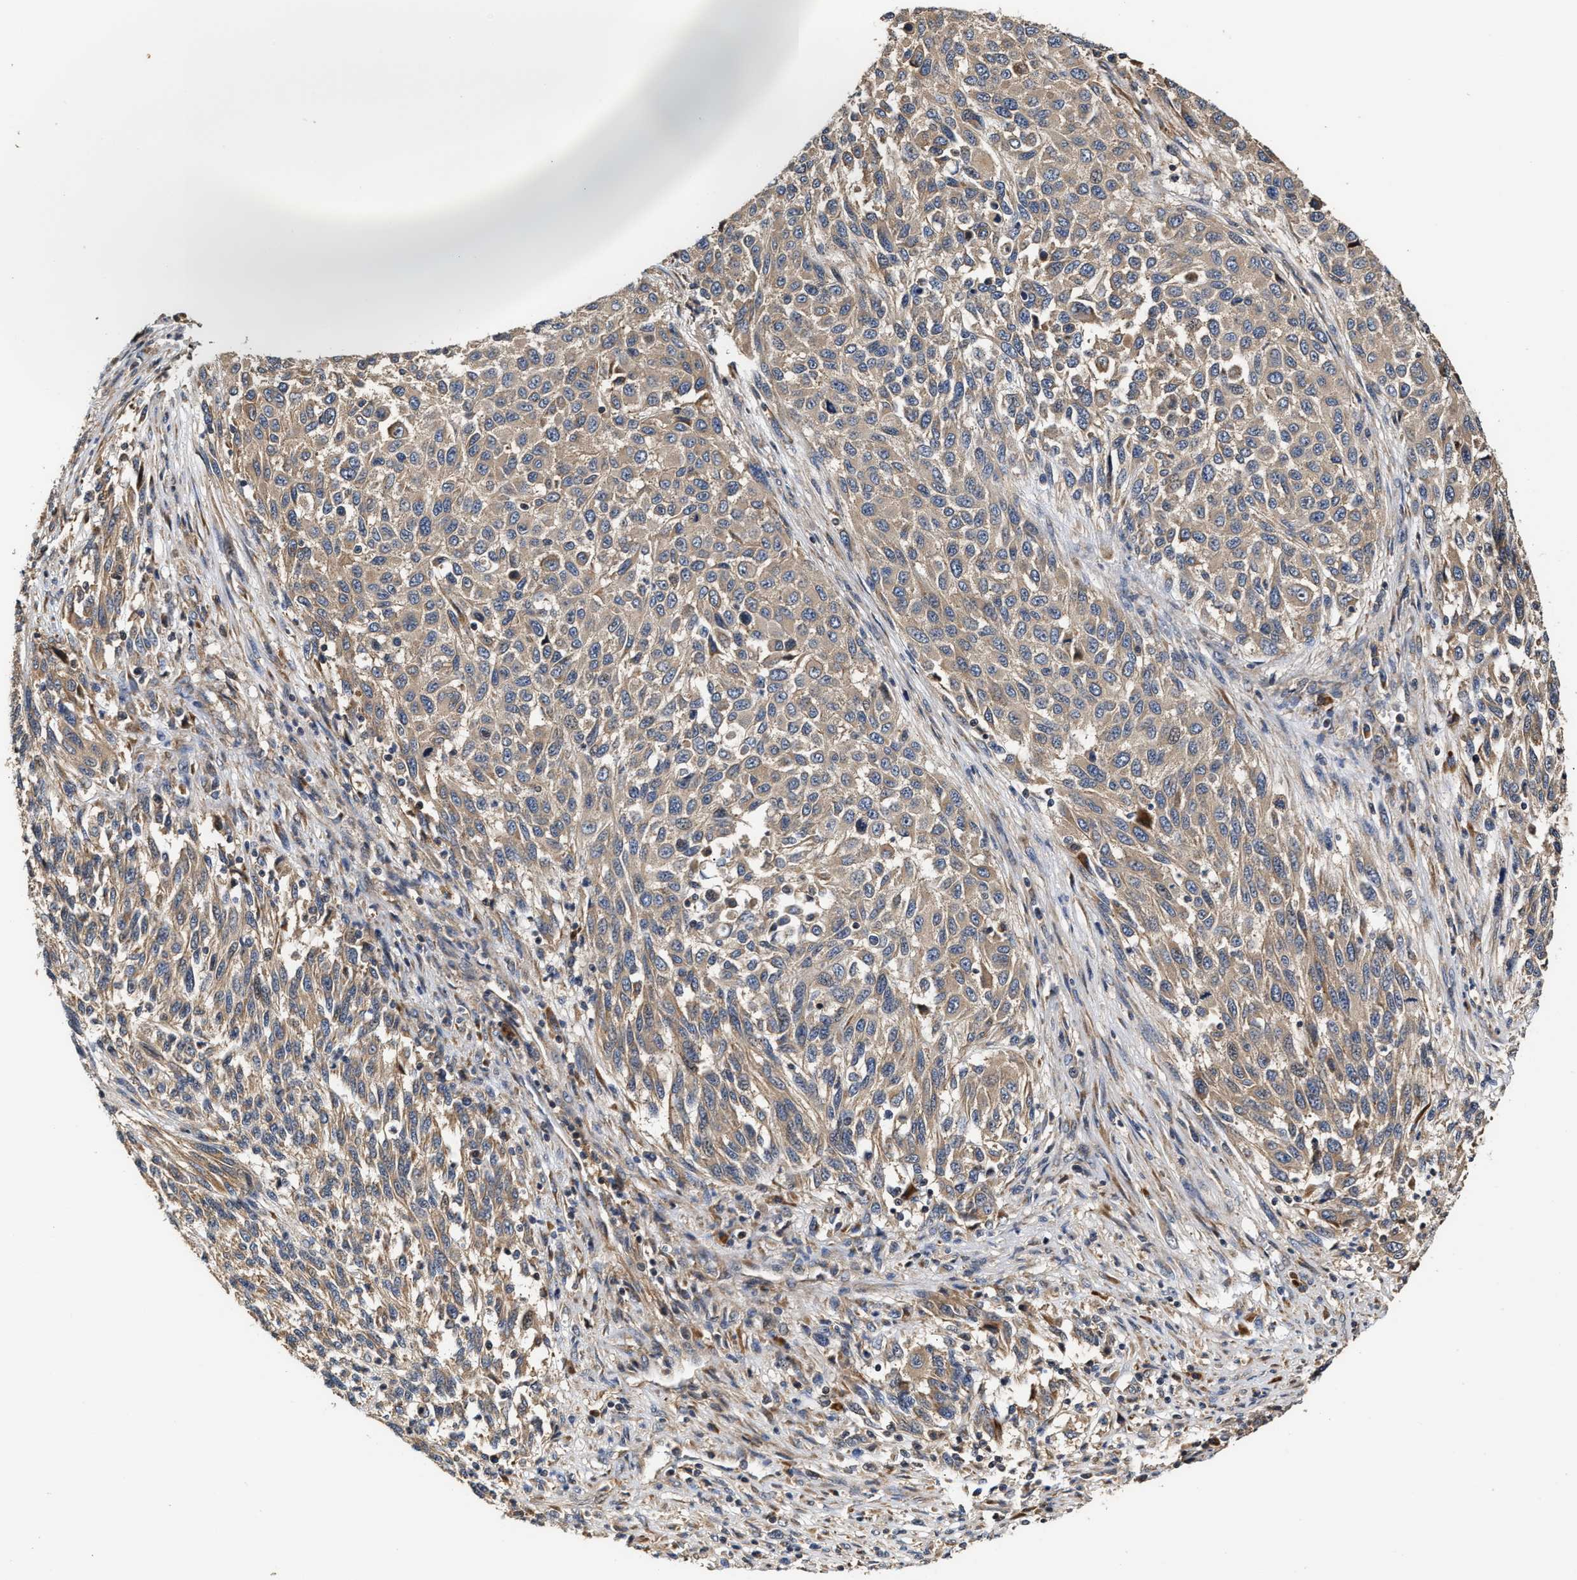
{"staining": {"intensity": "weak", "quantity": ">75%", "location": "cytoplasmic/membranous"}, "tissue": "melanoma", "cell_type": "Tumor cells", "image_type": "cancer", "snomed": [{"axis": "morphology", "description": "Malignant melanoma, Metastatic site"}, {"axis": "topography", "description": "Lymph node"}], "caption": "This image displays immunohistochemistry staining of human malignant melanoma (metastatic site), with low weak cytoplasmic/membranous expression in about >75% of tumor cells.", "gene": "CLIP2", "patient": {"sex": "male", "age": 61}}